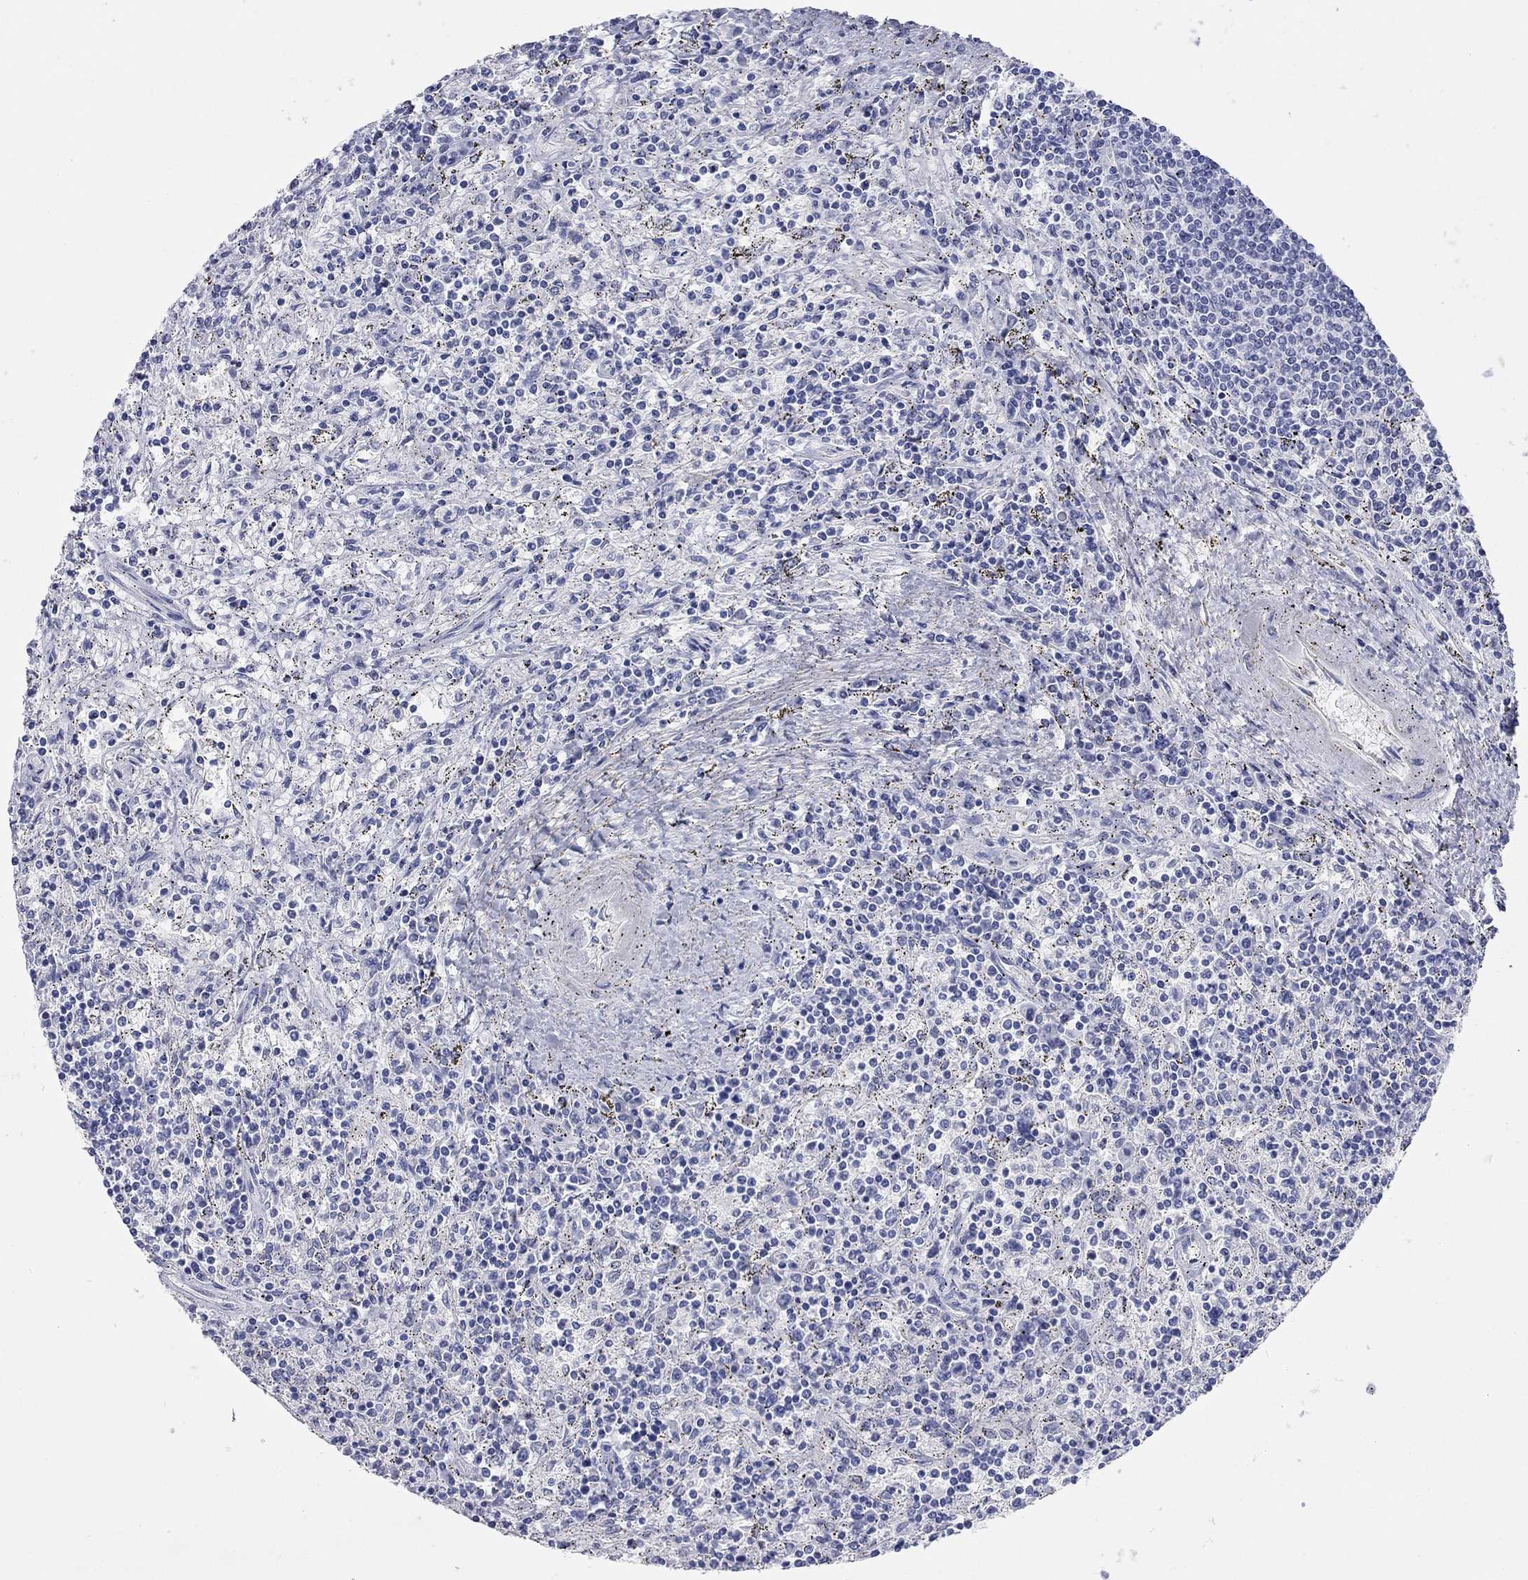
{"staining": {"intensity": "negative", "quantity": "none", "location": "none"}, "tissue": "lymphoma", "cell_type": "Tumor cells", "image_type": "cancer", "snomed": [{"axis": "morphology", "description": "Malignant lymphoma, non-Hodgkin's type, Low grade"}, {"axis": "topography", "description": "Spleen"}], "caption": "This is a micrograph of immunohistochemistry staining of lymphoma, which shows no expression in tumor cells. The staining is performed using DAB (3,3'-diaminobenzidine) brown chromogen with nuclei counter-stained in using hematoxylin.", "gene": "WASF3", "patient": {"sex": "male", "age": 62}}